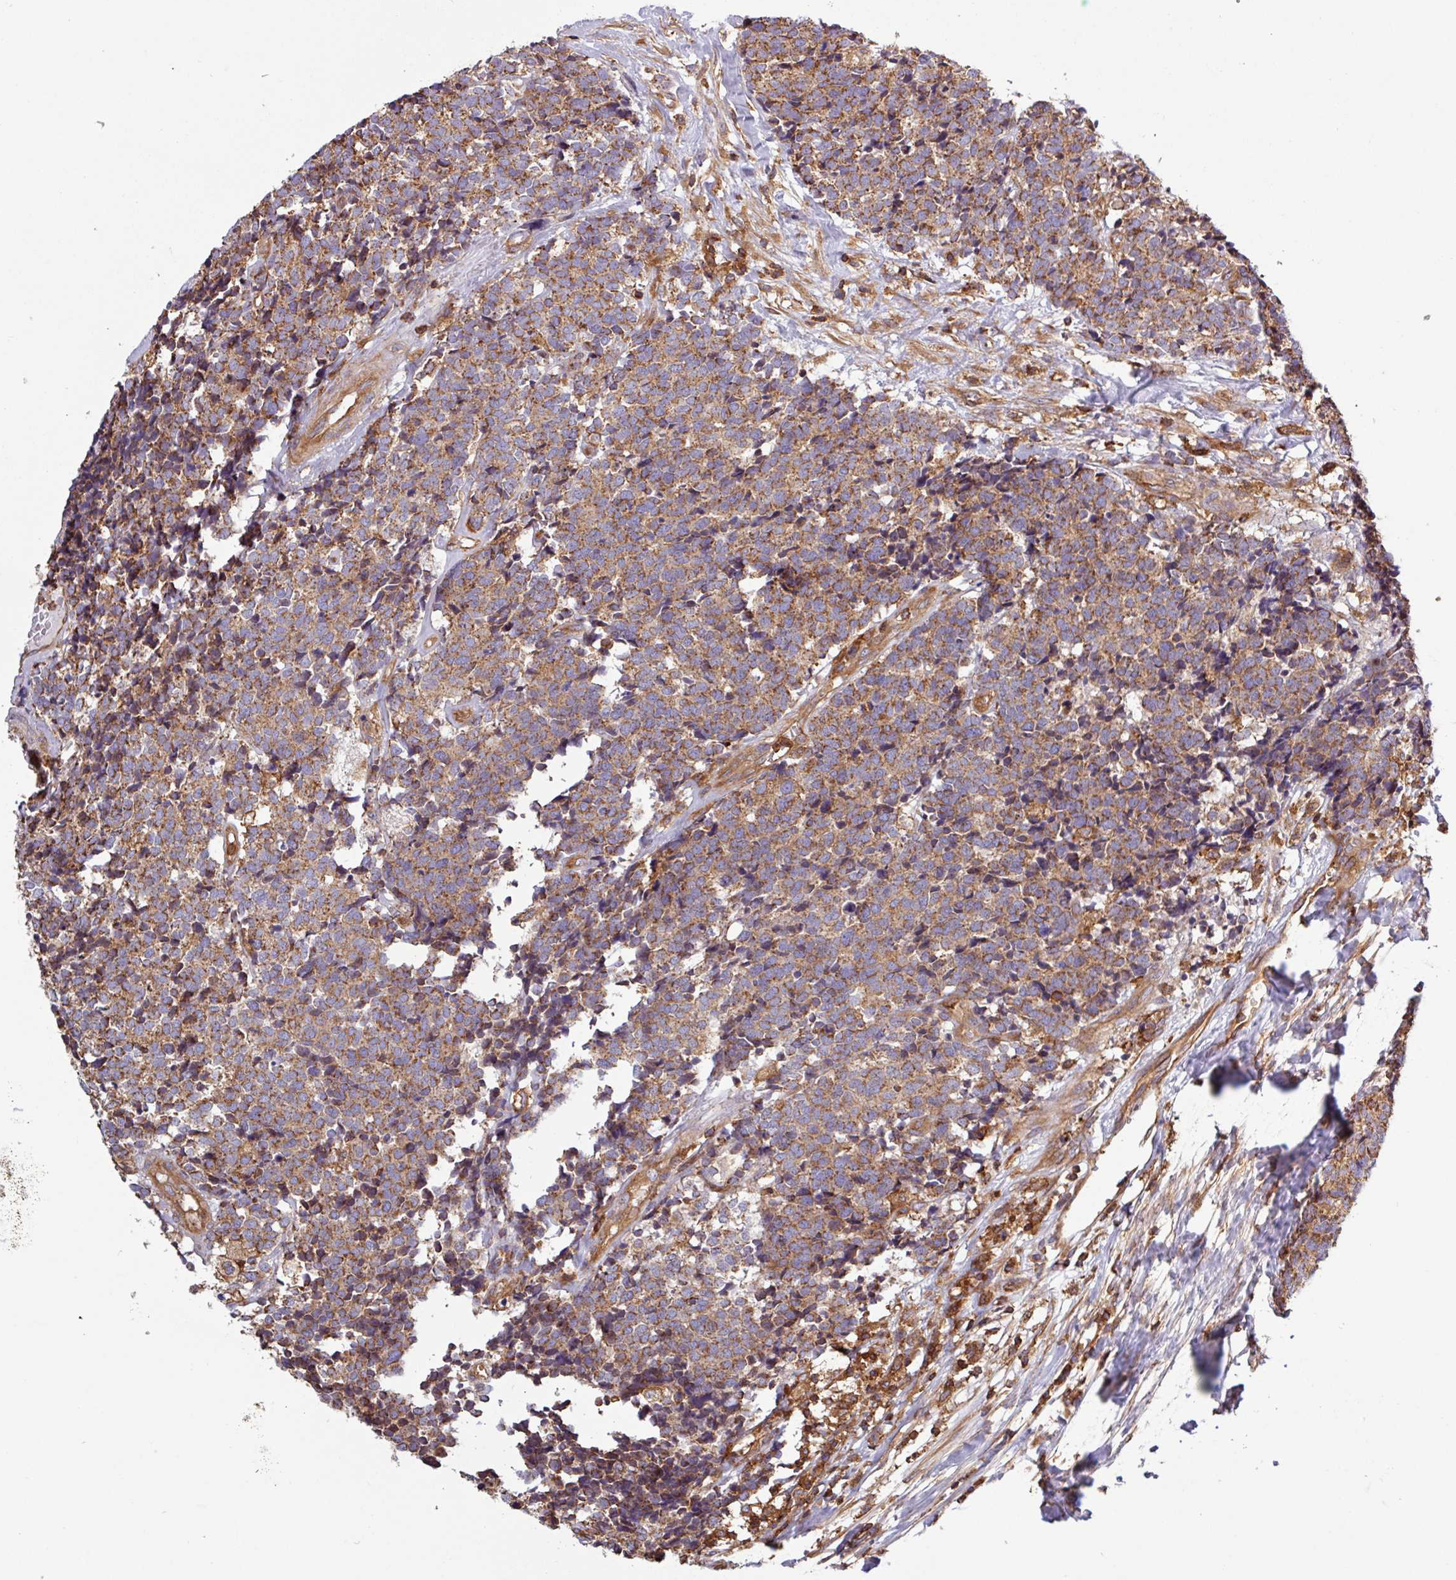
{"staining": {"intensity": "moderate", "quantity": ">75%", "location": "cytoplasmic/membranous"}, "tissue": "carcinoid", "cell_type": "Tumor cells", "image_type": "cancer", "snomed": [{"axis": "morphology", "description": "Carcinoid, malignant, NOS"}, {"axis": "topography", "description": "Skin"}], "caption": "A brown stain highlights moderate cytoplasmic/membranous expression of a protein in carcinoid tumor cells. The staining was performed using DAB to visualize the protein expression in brown, while the nuclei were stained in blue with hematoxylin (Magnification: 20x).", "gene": "ACTR3", "patient": {"sex": "female", "age": 79}}